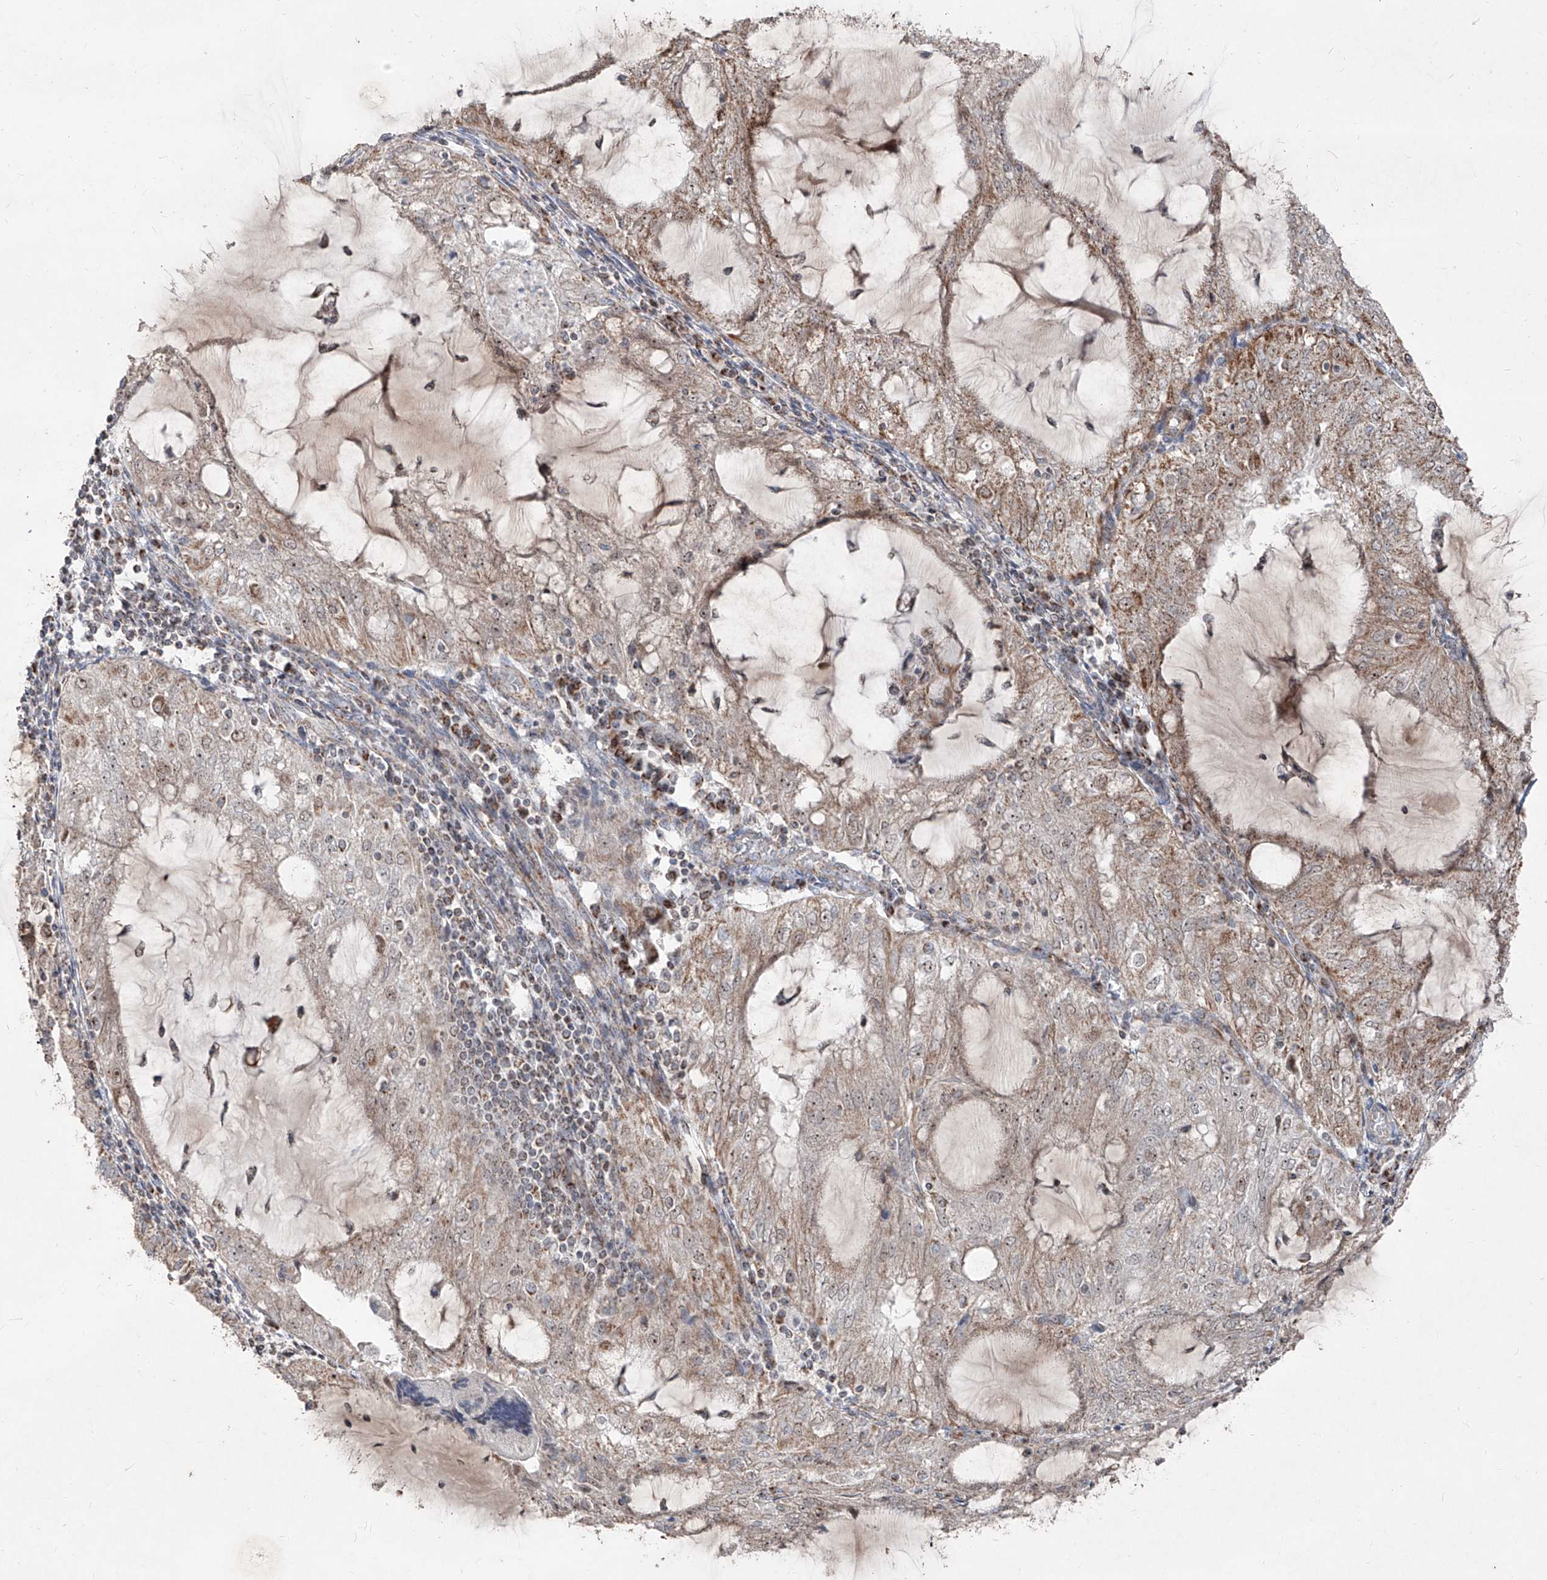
{"staining": {"intensity": "weak", "quantity": ">75%", "location": "cytoplasmic/membranous"}, "tissue": "endometrial cancer", "cell_type": "Tumor cells", "image_type": "cancer", "snomed": [{"axis": "morphology", "description": "Adenocarcinoma, NOS"}, {"axis": "topography", "description": "Endometrium"}], "caption": "Immunohistochemical staining of human adenocarcinoma (endometrial) demonstrates weak cytoplasmic/membranous protein expression in approximately >75% of tumor cells.", "gene": "NDUFB3", "patient": {"sex": "female", "age": 81}}